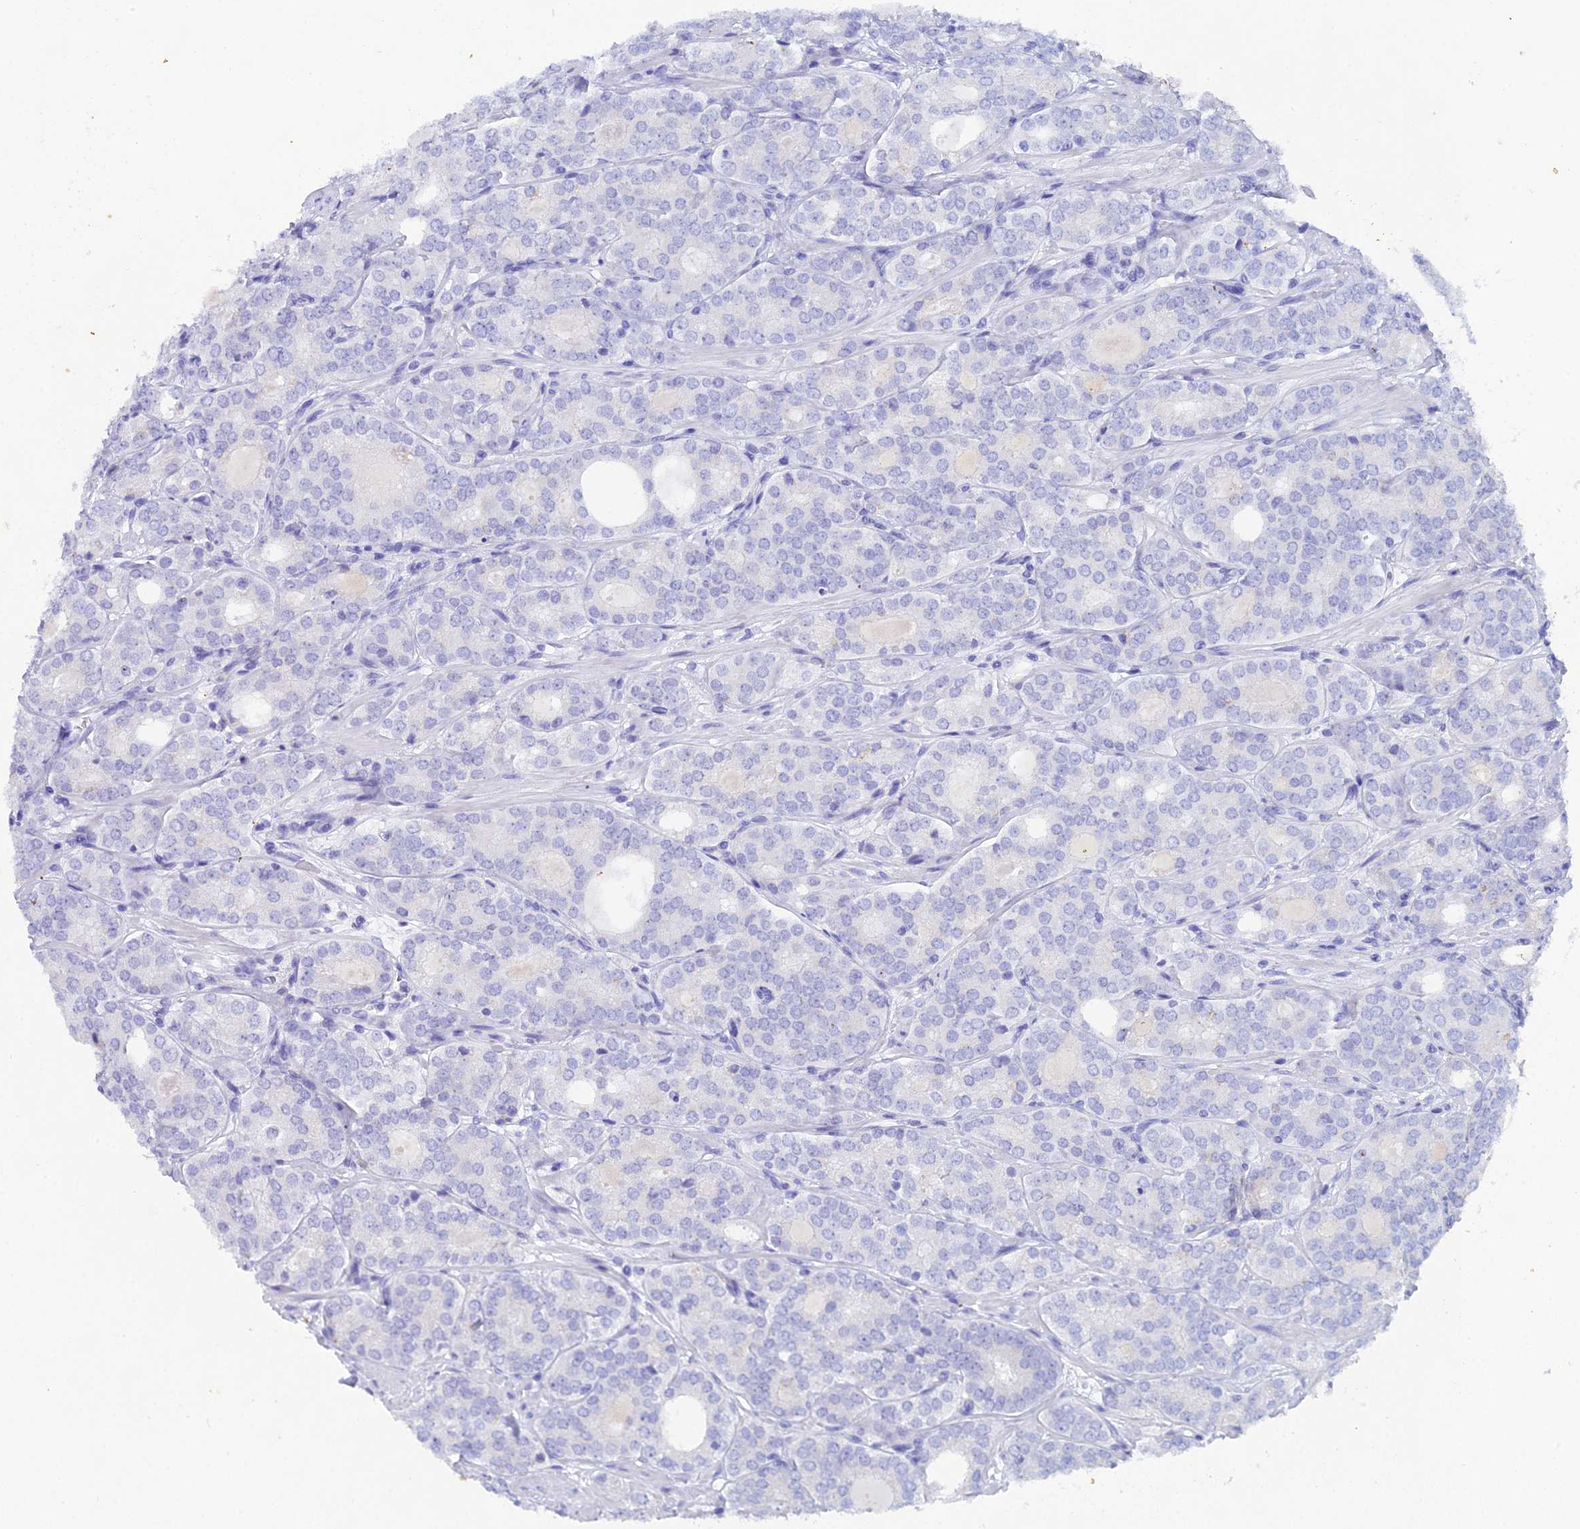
{"staining": {"intensity": "negative", "quantity": "none", "location": "none"}, "tissue": "prostate cancer", "cell_type": "Tumor cells", "image_type": "cancer", "snomed": [{"axis": "morphology", "description": "Adenocarcinoma, High grade"}, {"axis": "topography", "description": "Prostate"}], "caption": "A photomicrograph of prostate cancer (adenocarcinoma (high-grade)) stained for a protein reveals no brown staining in tumor cells.", "gene": "REG1A", "patient": {"sex": "male", "age": 64}}